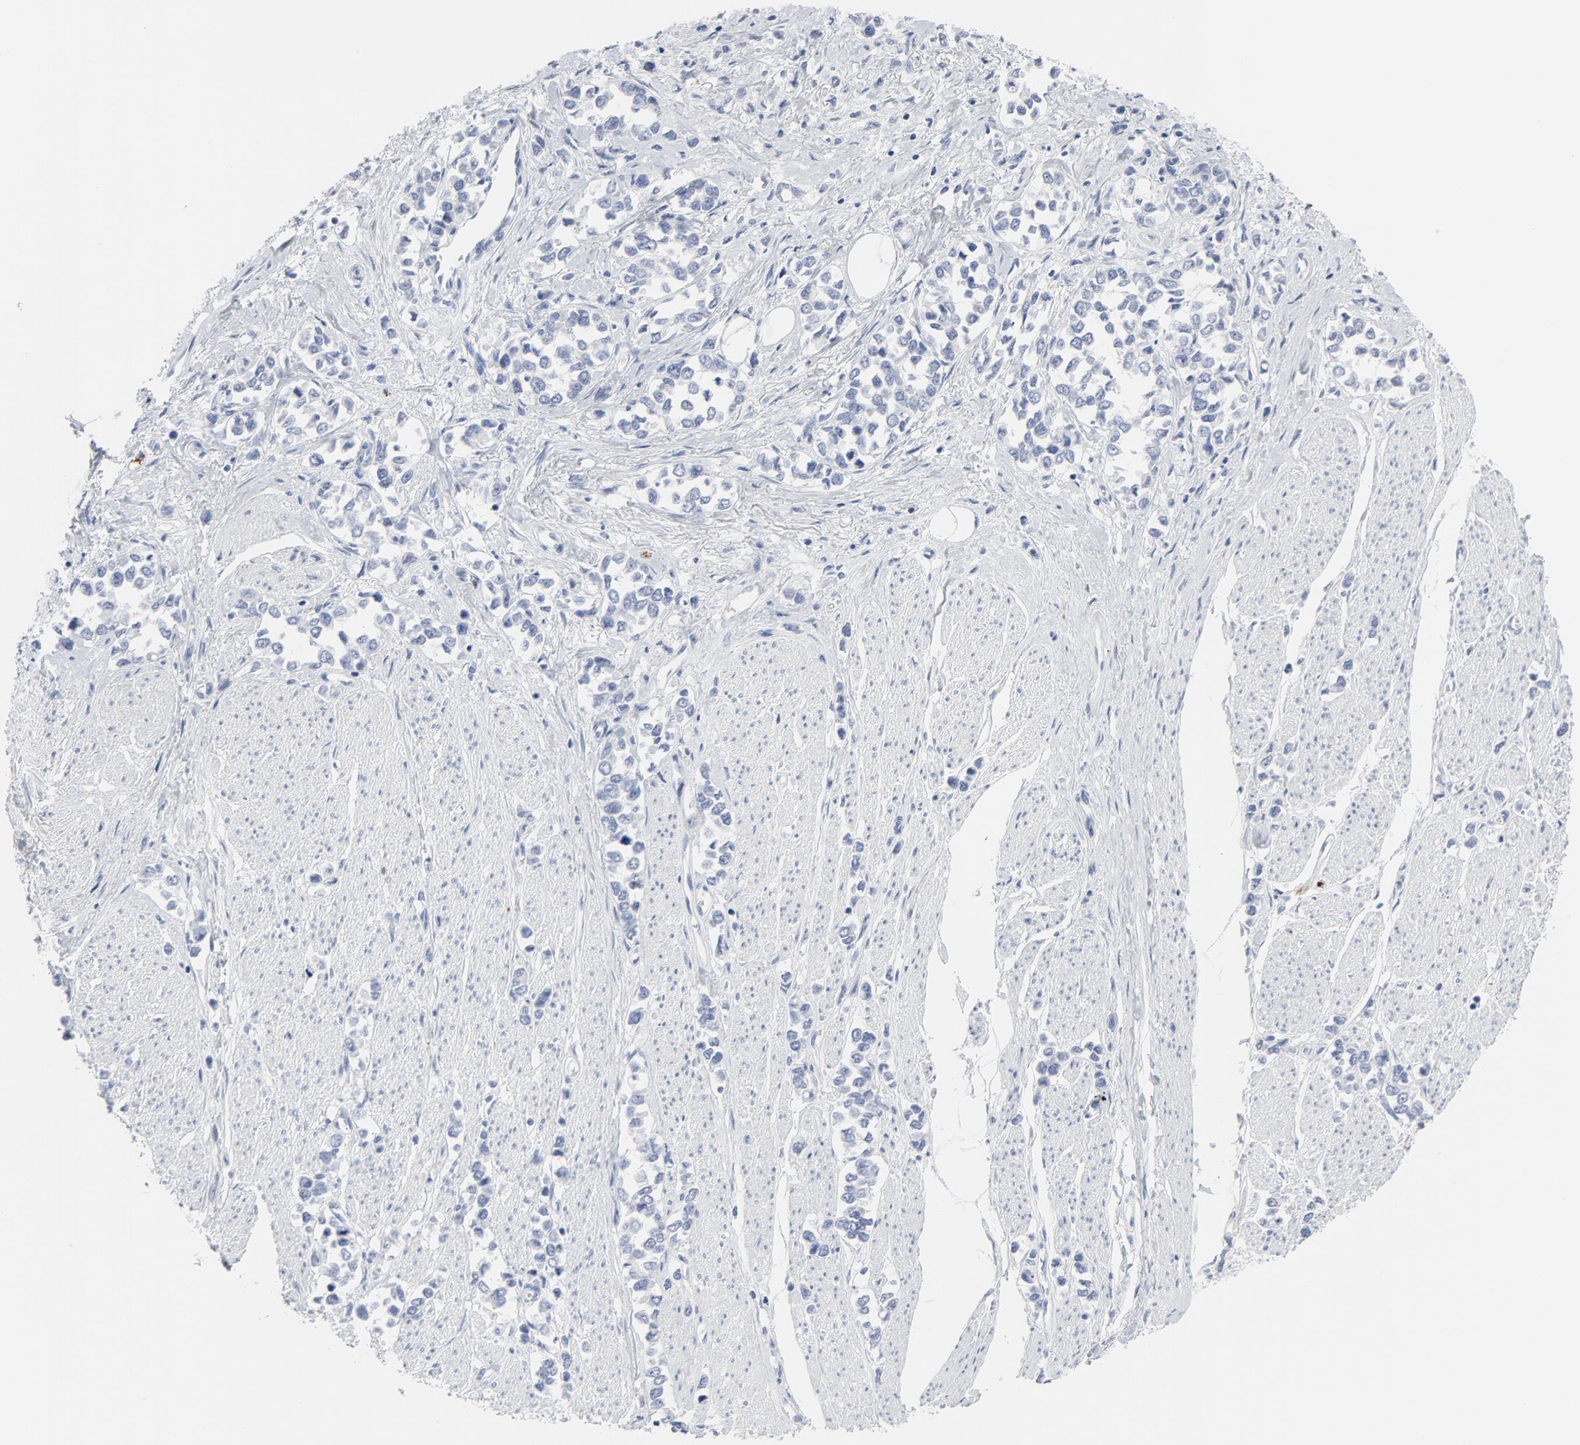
{"staining": {"intensity": "negative", "quantity": "none", "location": "none"}, "tissue": "stomach cancer", "cell_type": "Tumor cells", "image_type": "cancer", "snomed": [{"axis": "morphology", "description": "Adenocarcinoma, NOS"}, {"axis": "topography", "description": "Stomach, upper"}], "caption": "There is no significant positivity in tumor cells of adenocarcinoma (stomach).", "gene": "TUBB1", "patient": {"sex": "male", "age": 76}}